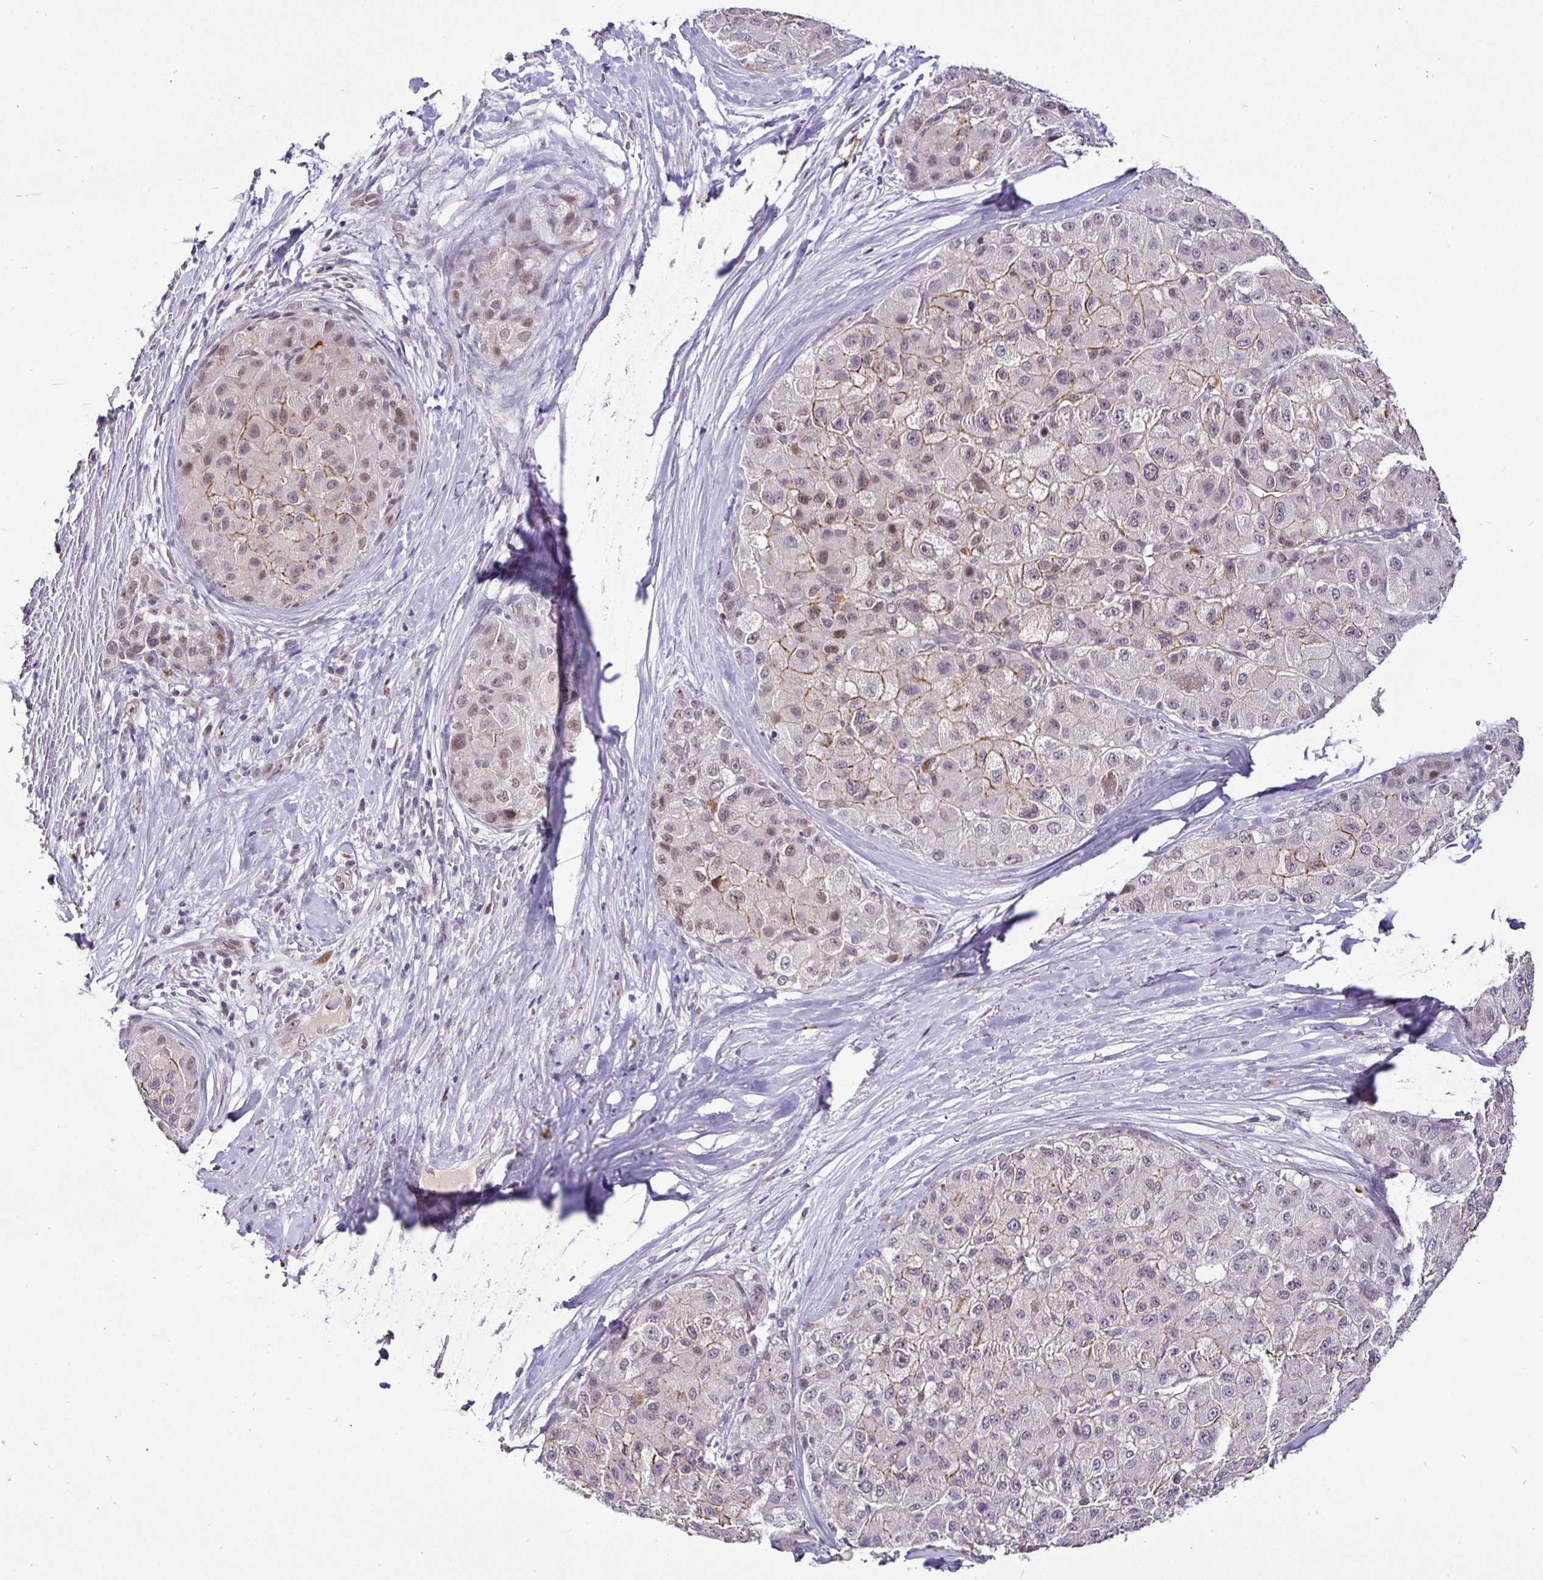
{"staining": {"intensity": "weak", "quantity": ">75%", "location": "cytoplasmic/membranous,nuclear"}, "tissue": "liver cancer", "cell_type": "Tumor cells", "image_type": "cancer", "snomed": [{"axis": "morphology", "description": "Carcinoma, Hepatocellular, NOS"}, {"axis": "topography", "description": "Liver"}], "caption": "Hepatocellular carcinoma (liver) was stained to show a protein in brown. There is low levels of weak cytoplasmic/membranous and nuclear staining in approximately >75% of tumor cells.", "gene": "NUP188", "patient": {"sex": "male", "age": 80}}